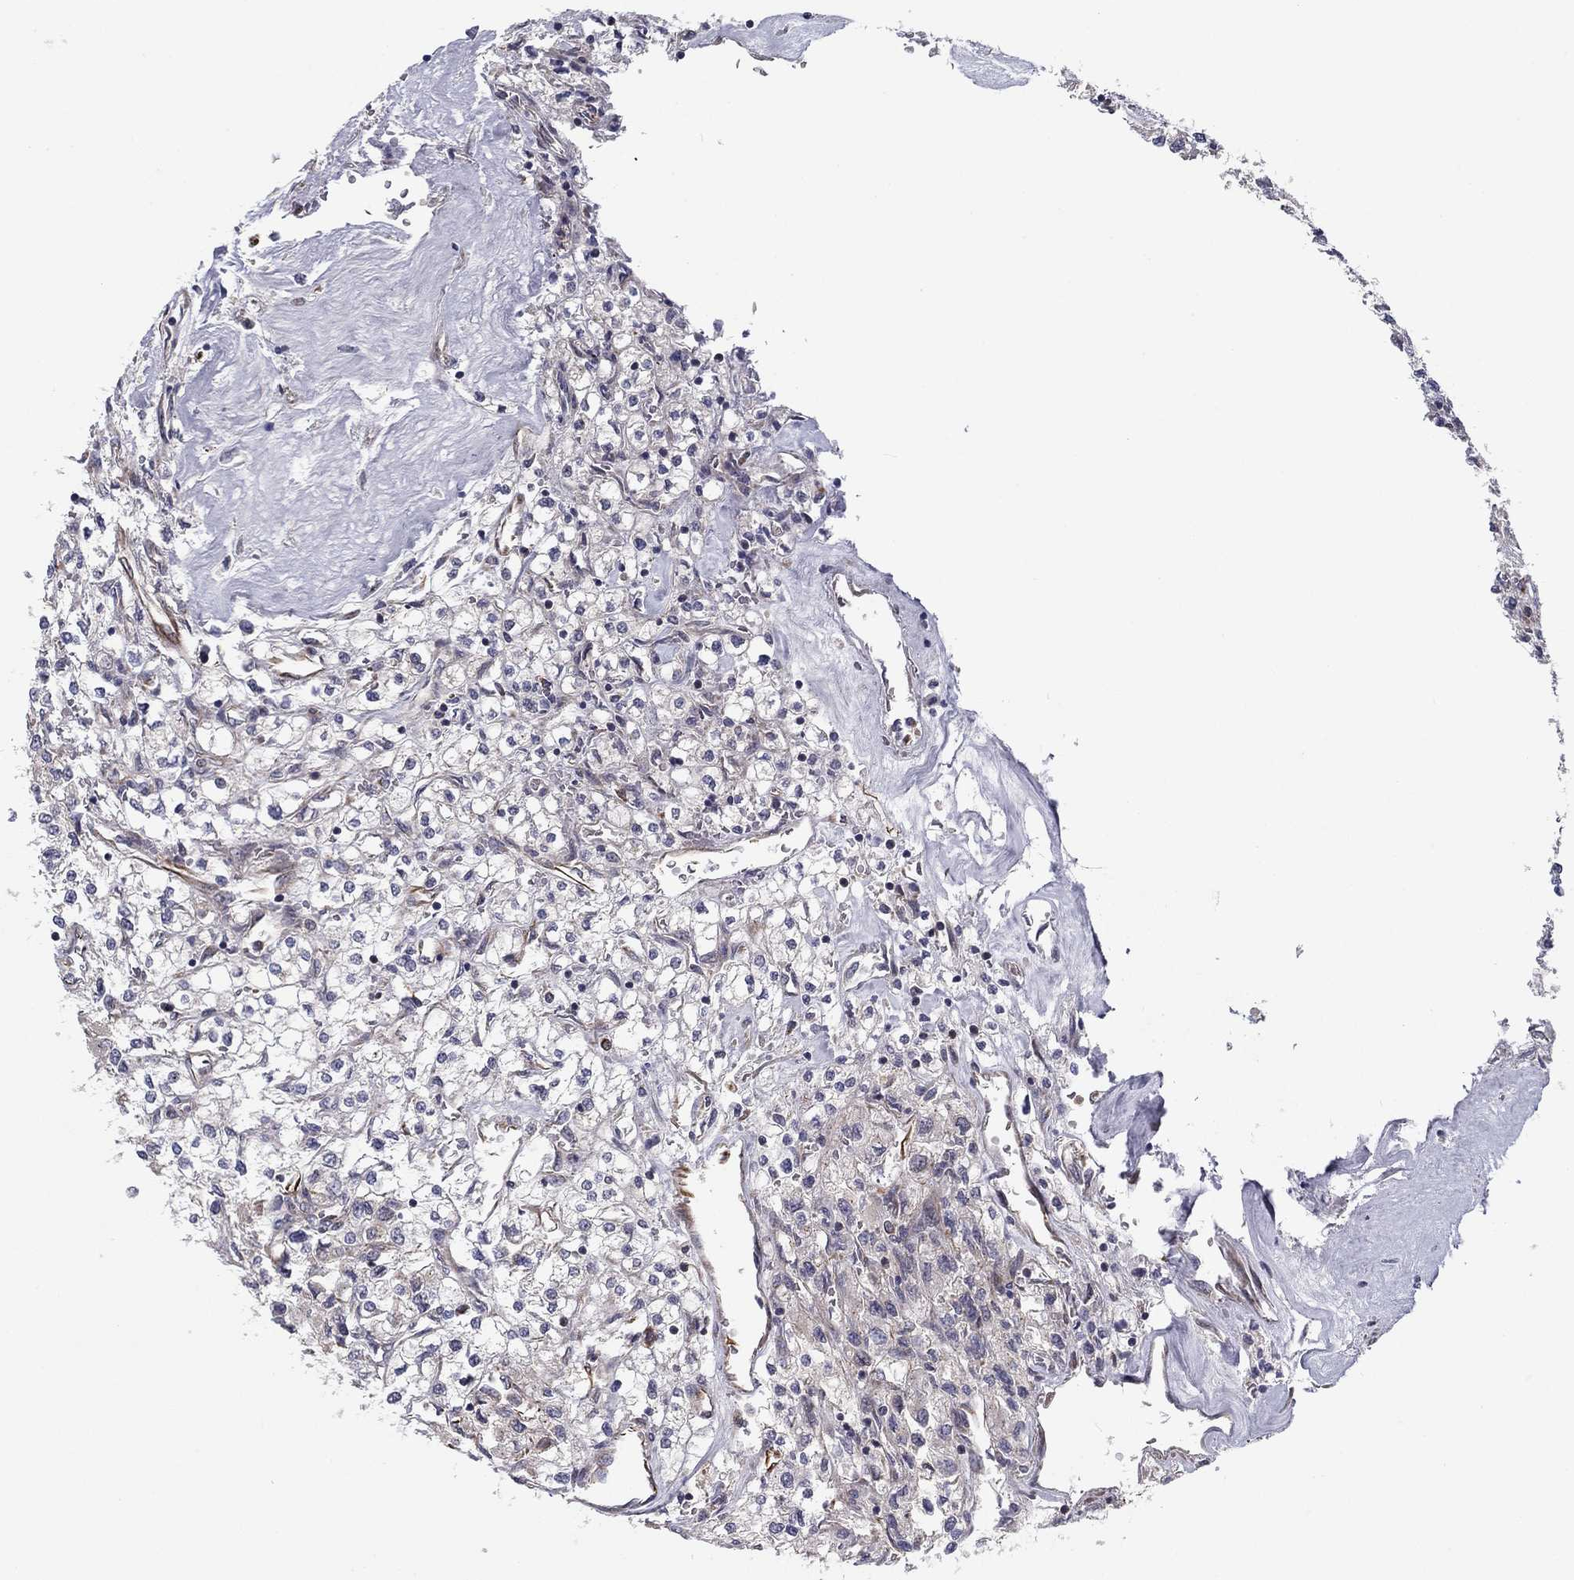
{"staining": {"intensity": "negative", "quantity": "none", "location": "none"}, "tissue": "renal cancer", "cell_type": "Tumor cells", "image_type": "cancer", "snomed": [{"axis": "morphology", "description": "Adenocarcinoma, NOS"}, {"axis": "topography", "description": "Kidney"}], "caption": "There is no significant expression in tumor cells of renal cancer (adenocarcinoma).", "gene": "CLSTN1", "patient": {"sex": "male", "age": 80}}